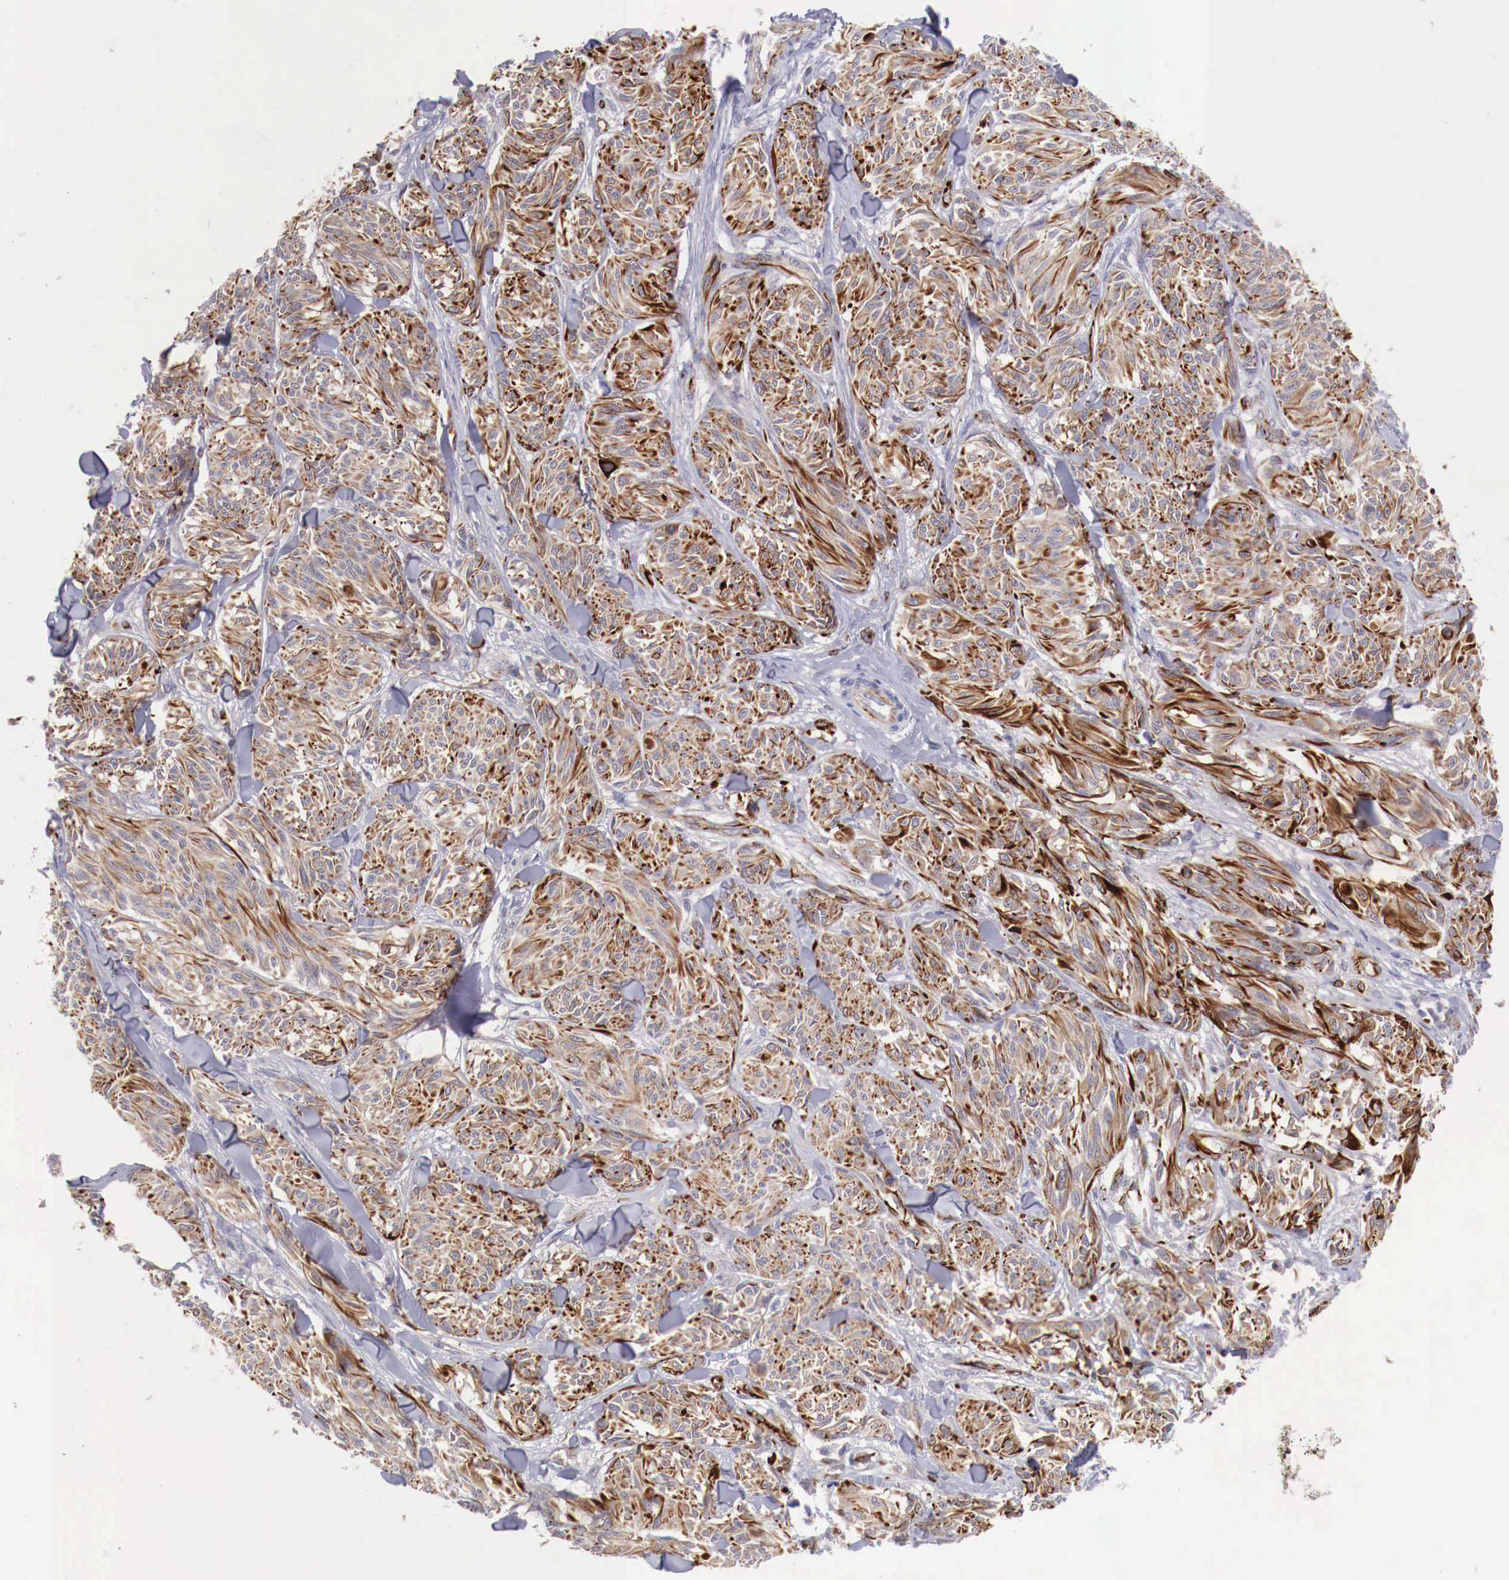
{"staining": {"intensity": "moderate", "quantity": ">75%", "location": "cytoplasmic/membranous"}, "tissue": "melanoma", "cell_type": "Tumor cells", "image_type": "cancer", "snomed": [{"axis": "morphology", "description": "Malignant melanoma, NOS"}, {"axis": "topography", "description": "Skin"}], "caption": "Melanoma was stained to show a protein in brown. There is medium levels of moderate cytoplasmic/membranous staining in about >75% of tumor cells.", "gene": "WT1", "patient": {"sex": "male", "age": 54}}